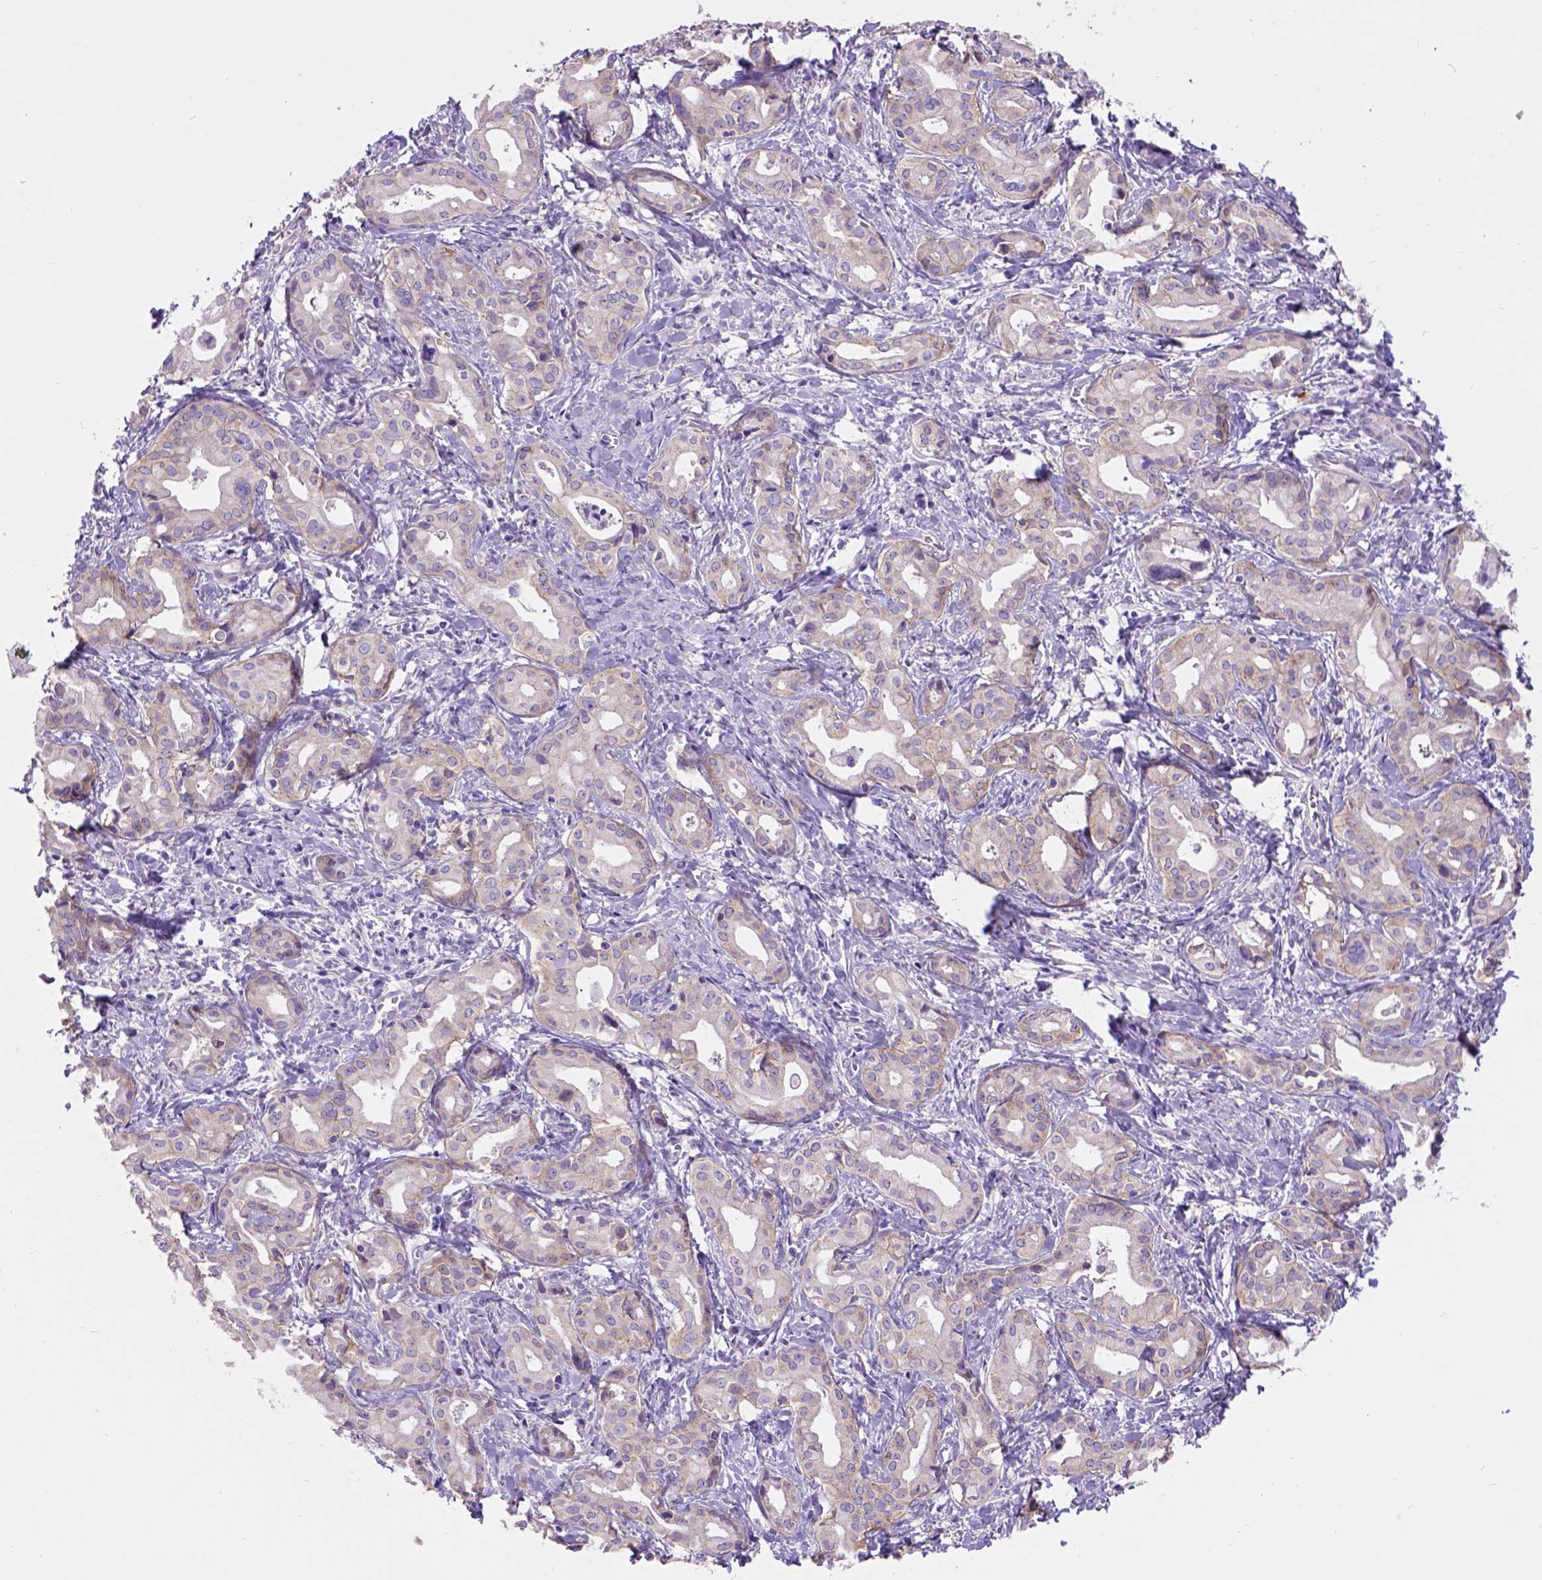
{"staining": {"intensity": "weak", "quantity": "25%-75%", "location": "cytoplasmic/membranous"}, "tissue": "liver cancer", "cell_type": "Tumor cells", "image_type": "cancer", "snomed": [{"axis": "morphology", "description": "Cholangiocarcinoma"}, {"axis": "topography", "description": "Liver"}], "caption": "Brown immunohistochemical staining in human liver cancer displays weak cytoplasmic/membranous positivity in about 25%-75% of tumor cells.", "gene": "EGFR", "patient": {"sex": "female", "age": 65}}